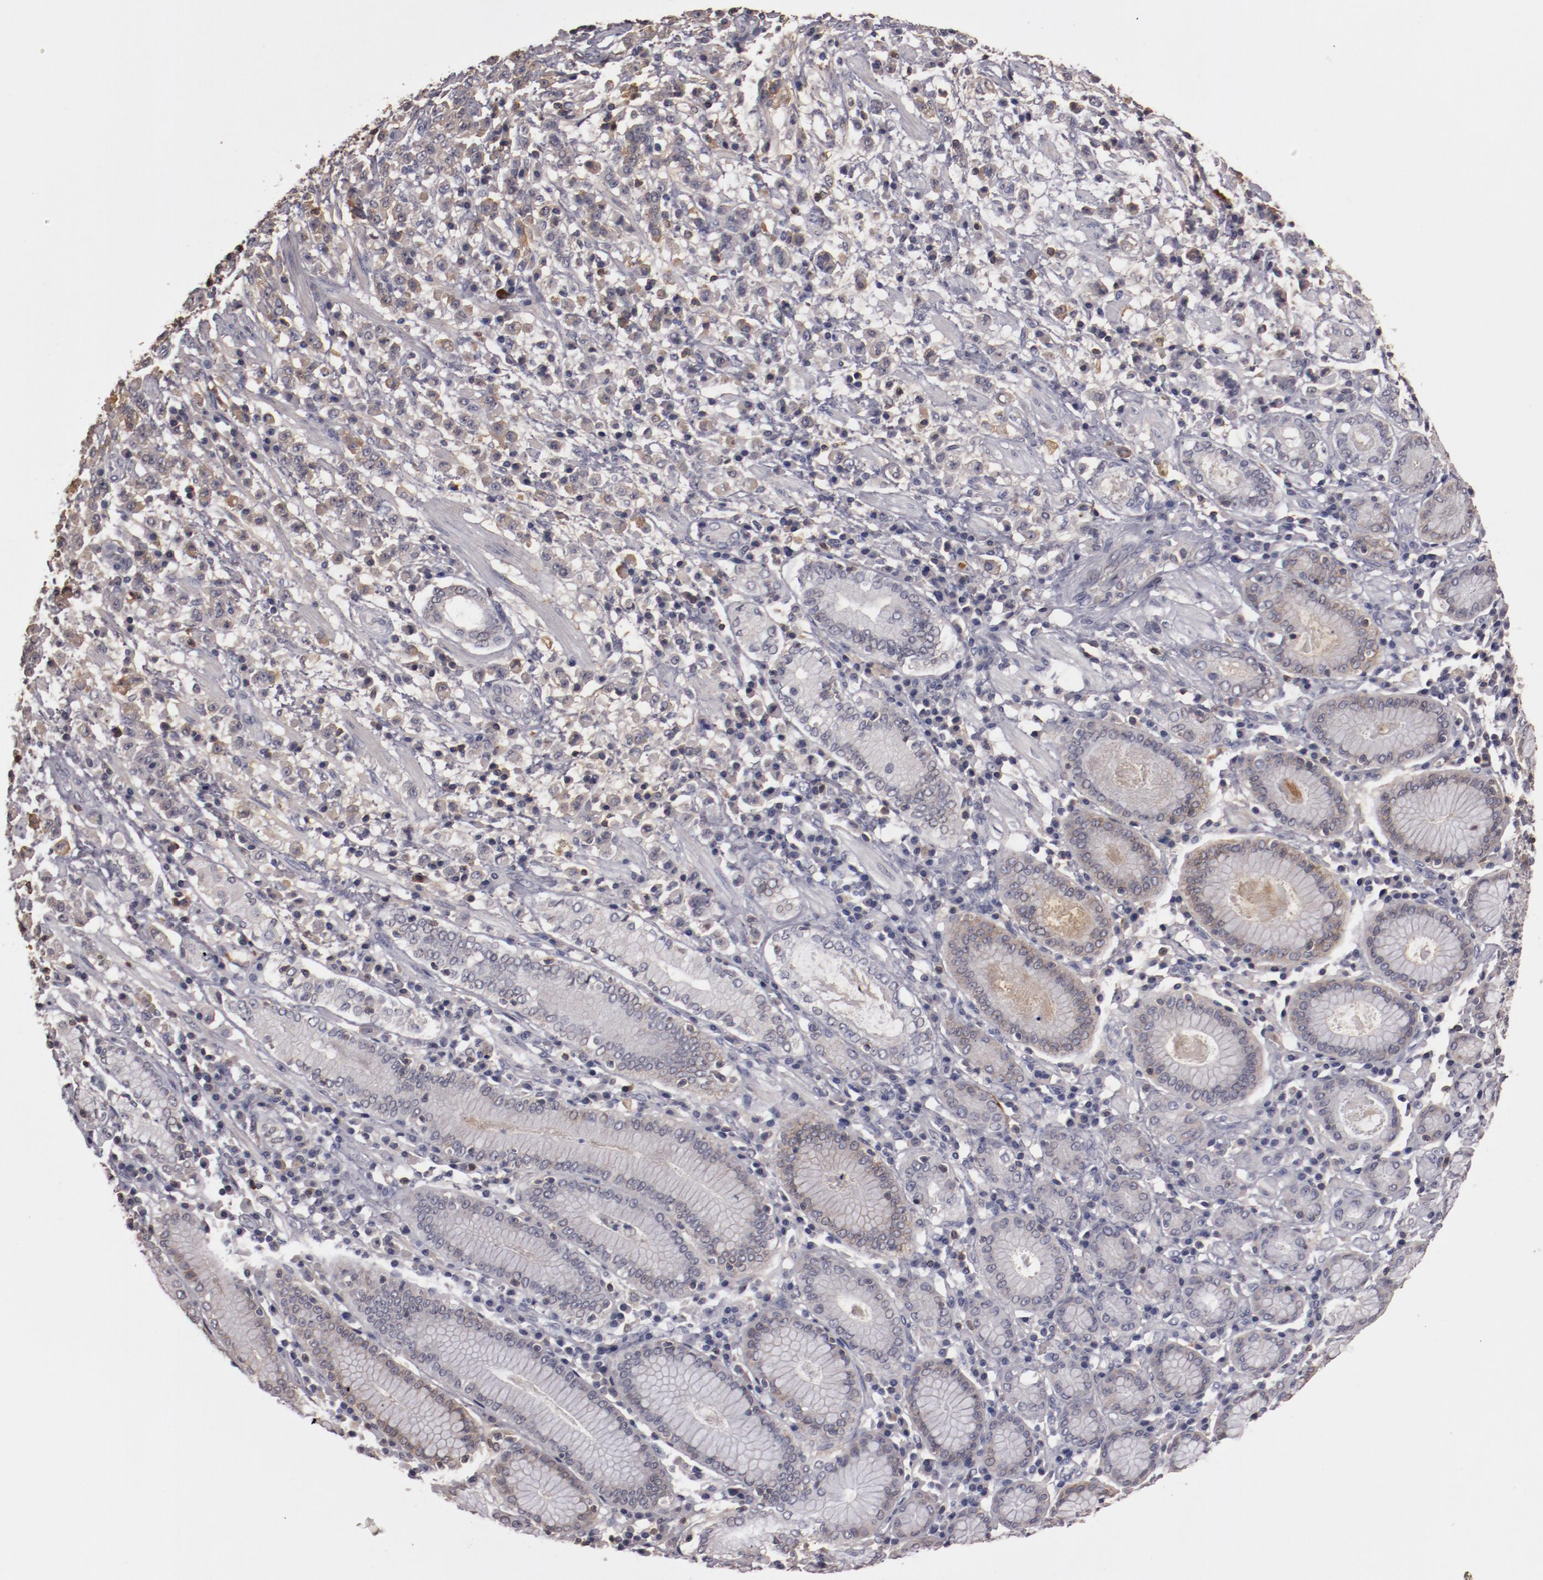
{"staining": {"intensity": "negative", "quantity": "none", "location": "none"}, "tissue": "stomach cancer", "cell_type": "Tumor cells", "image_type": "cancer", "snomed": [{"axis": "morphology", "description": "Adenocarcinoma, NOS"}, {"axis": "topography", "description": "Stomach, lower"}], "caption": "Stomach cancer stained for a protein using immunohistochemistry reveals no positivity tumor cells.", "gene": "MBL2", "patient": {"sex": "male", "age": 88}}